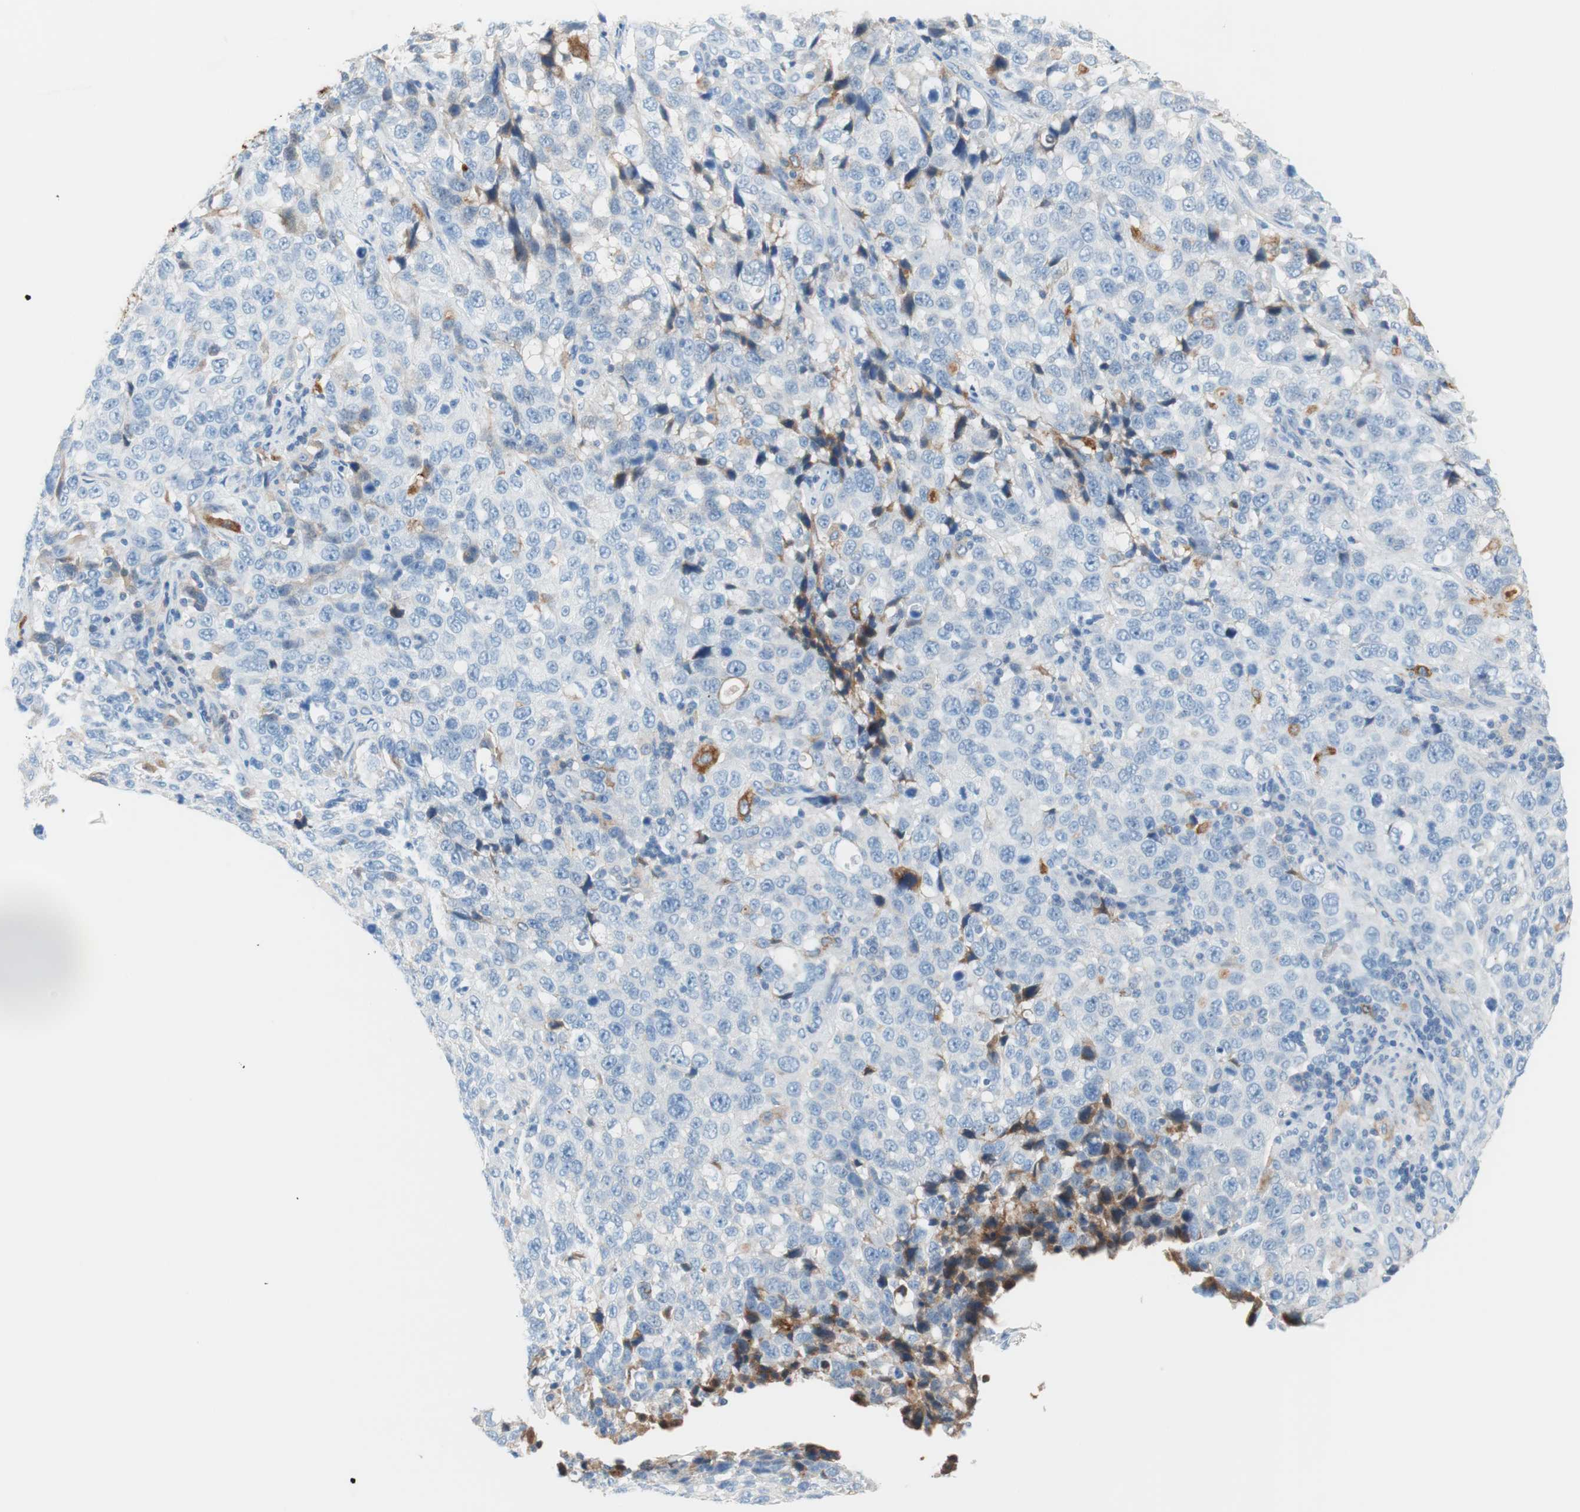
{"staining": {"intensity": "negative", "quantity": "none", "location": "none"}, "tissue": "stomach cancer", "cell_type": "Tumor cells", "image_type": "cancer", "snomed": [{"axis": "morphology", "description": "Normal tissue, NOS"}, {"axis": "morphology", "description": "Adenocarcinoma, NOS"}, {"axis": "topography", "description": "Stomach"}], "caption": "The image displays no staining of tumor cells in stomach adenocarcinoma.", "gene": "RBP4", "patient": {"sex": "male", "age": 48}}